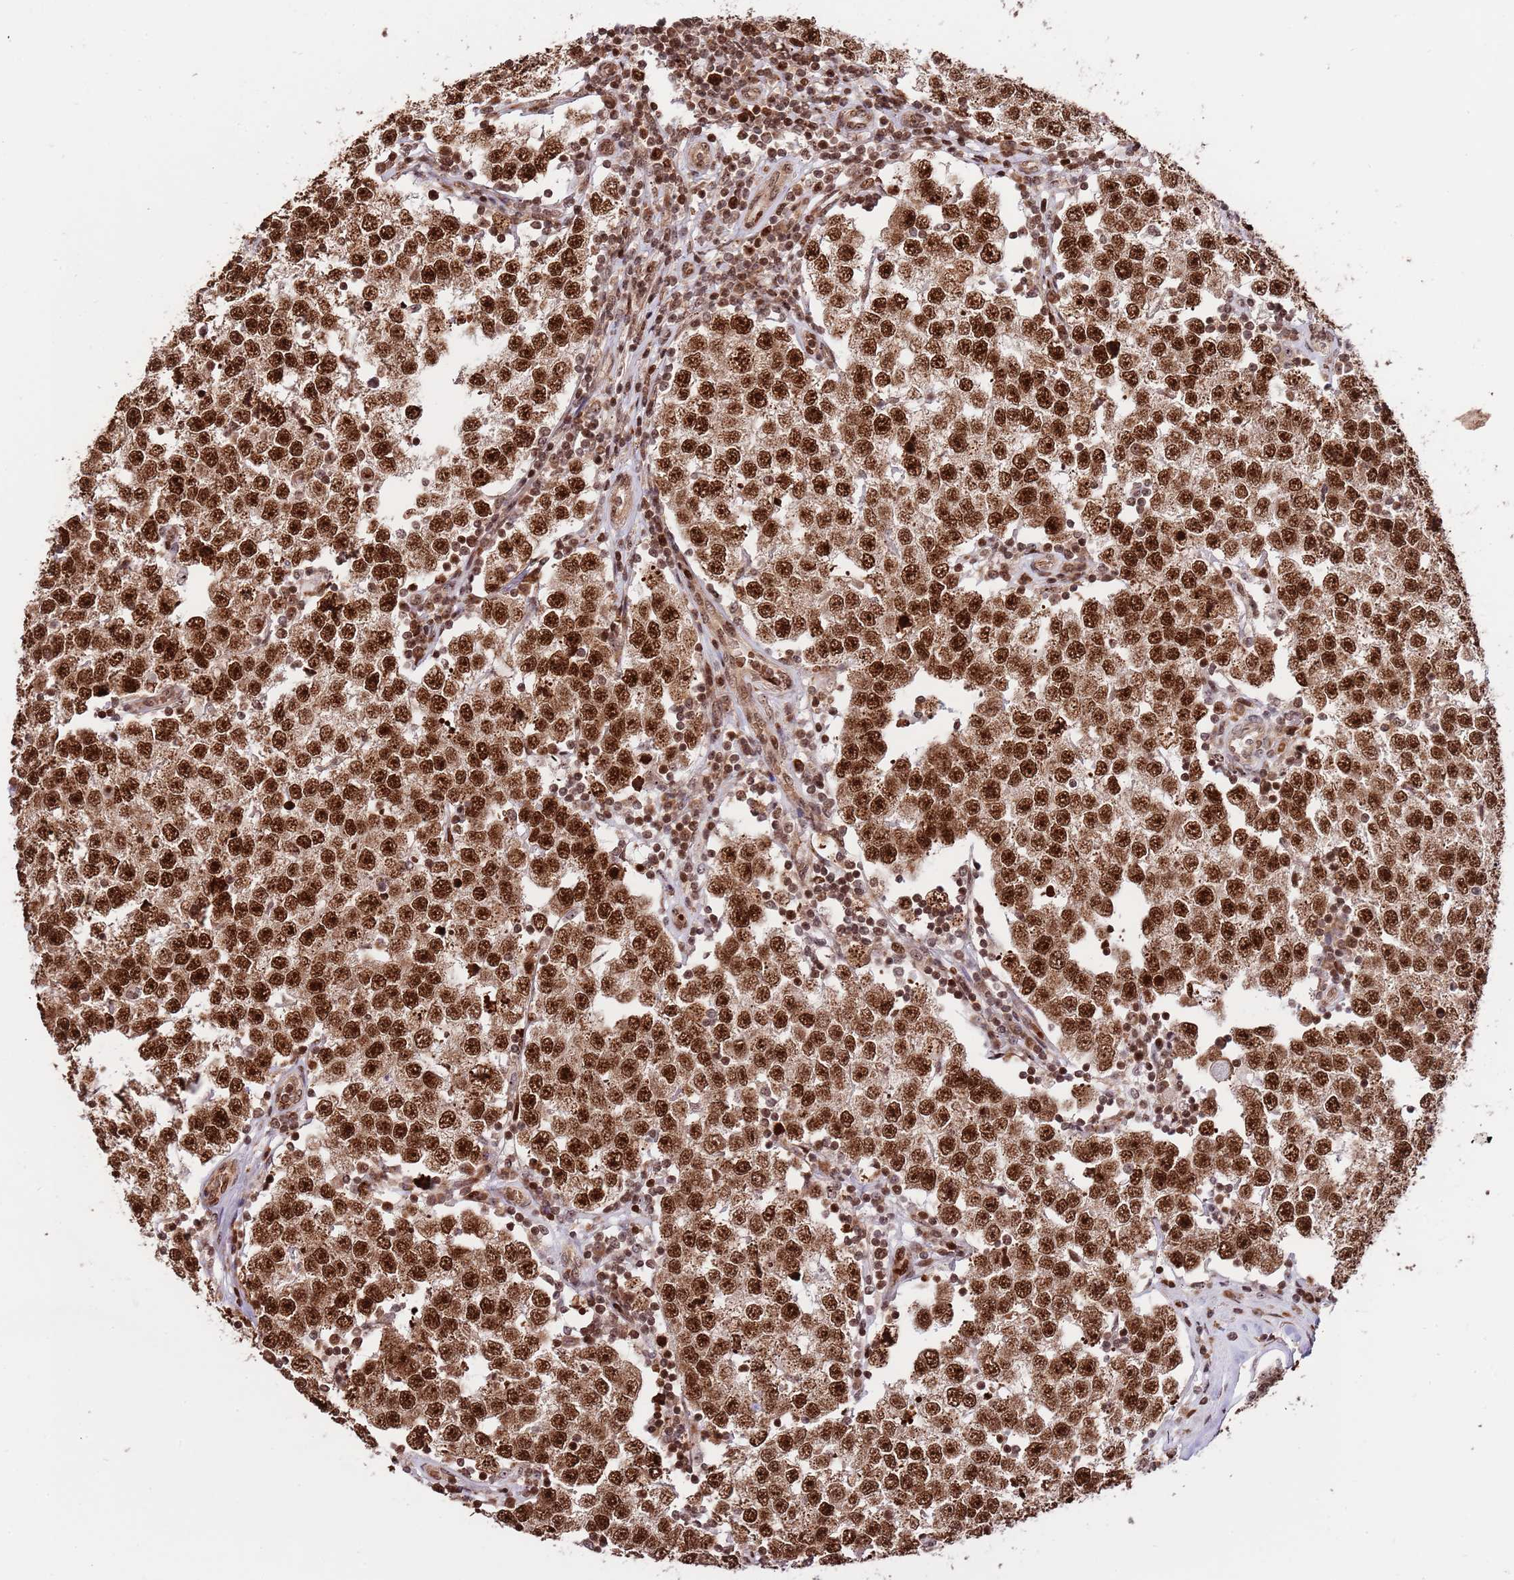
{"staining": {"intensity": "strong", "quantity": ">75%", "location": "cytoplasmic/membranous,nuclear"}, "tissue": "testis cancer", "cell_type": "Tumor cells", "image_type": "cancer", "snomed": [{"axis": "morphology", "description": "Seminoma, NOS"}, {"axis": "topography", "description": "Testis"}], "caption": "Approximately >75% of tumor cells in testis cancer reveal strong cytoplasmic/membranous and nuclear protein staining as visualized by brown immunohistochemical staining.", "gene": "RIF1", "patient": {"sex": "male", "age": 34}}